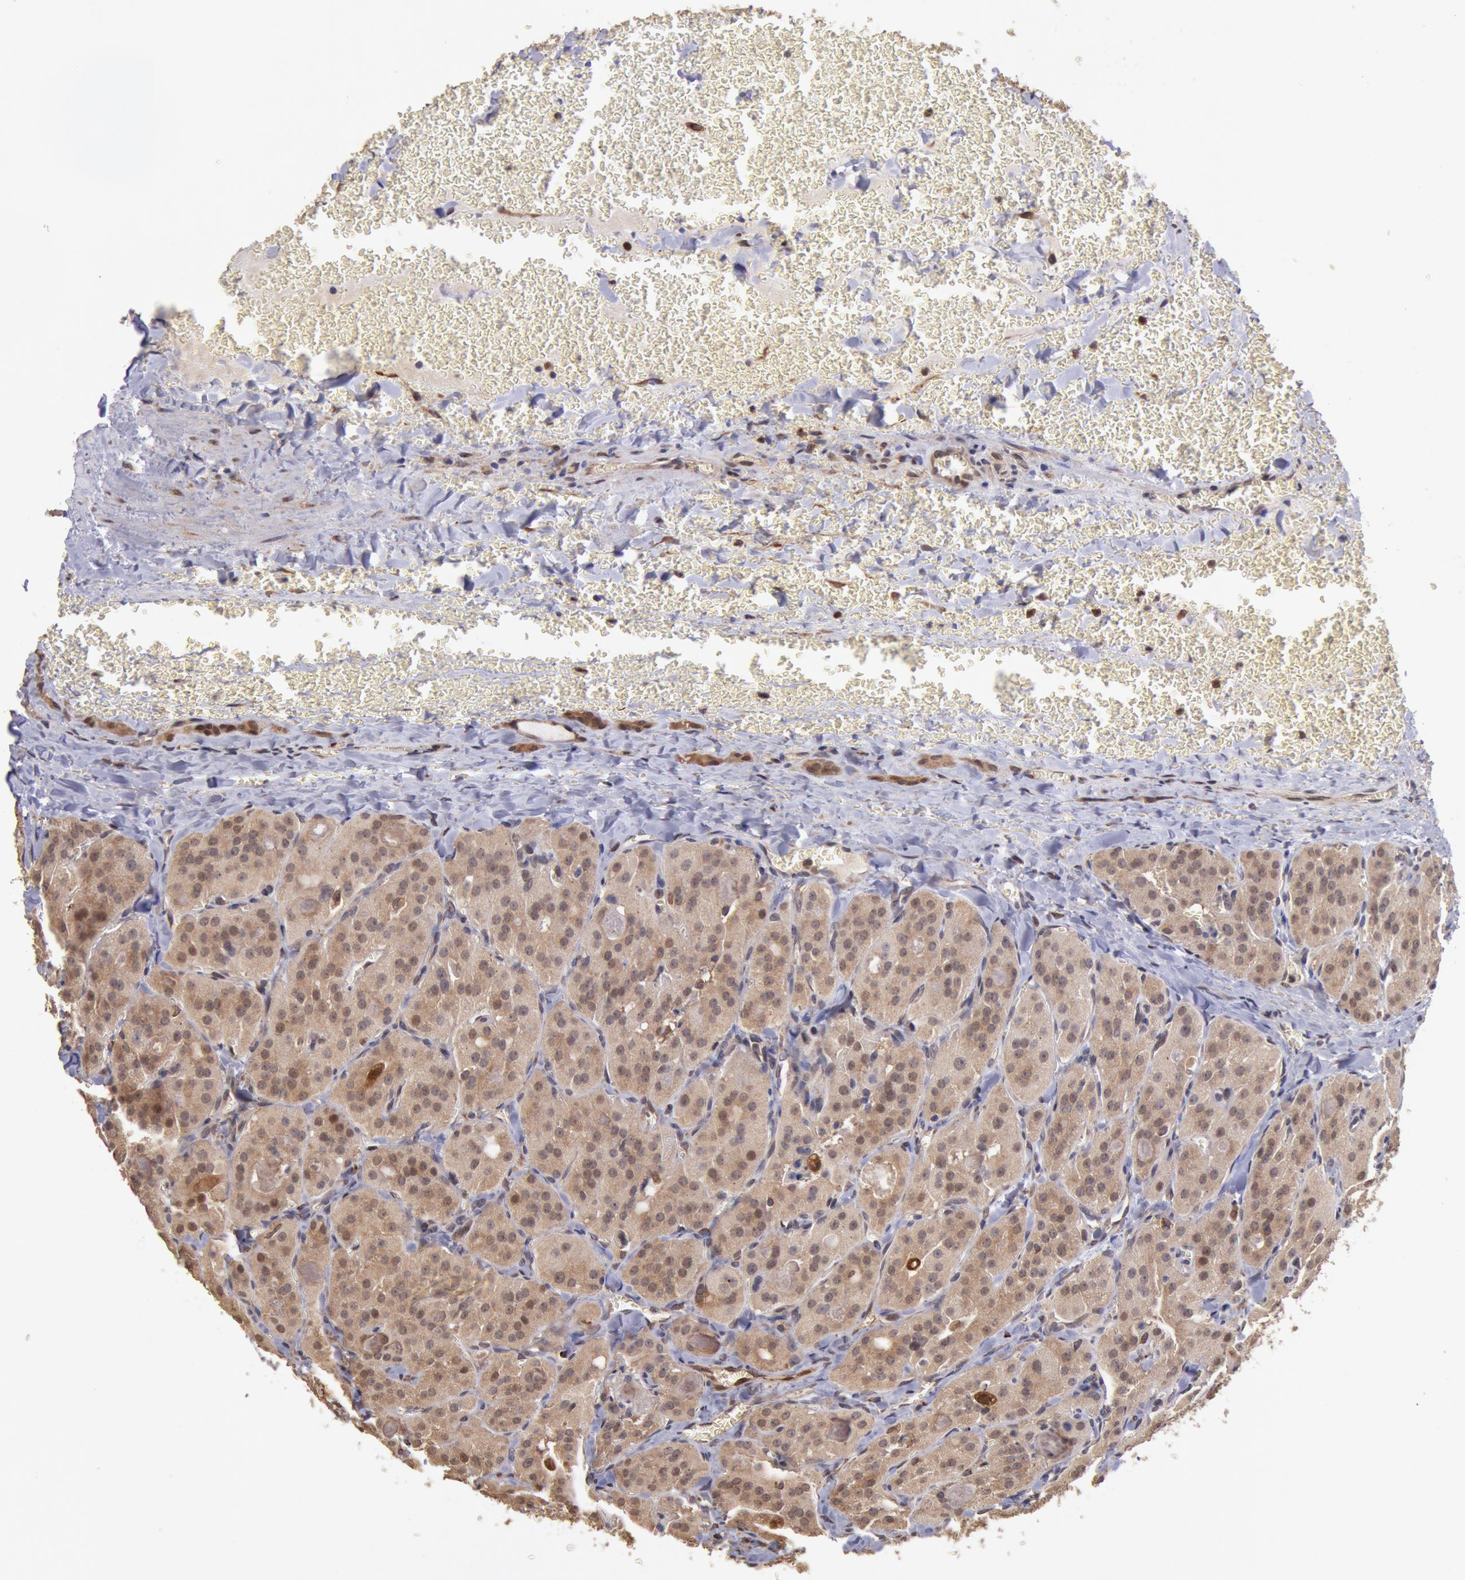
{"staining": {"intensity": "moderate", "quantity": ">75%", "location": "cytoplasmic/membranous,nuclear"}, "tissue": "thyroid cancer", "cell_type": "Tumor cells", "image_type": "cancer", "snomed": [{"axis": "morphology", "description": "Carcinoma, NOS"}, {"axis": "topography", "description": "Thyroid gland"}], "caption": "Immunohistochemical staining of human thyroid cancer (carcinoma) demonstrates moderate cytoplasmic/membranous and nuclear protein positivity in about >75% of tumor cells.", "gene": "COMT", "patient": {"sex": "male", "age": 76}}